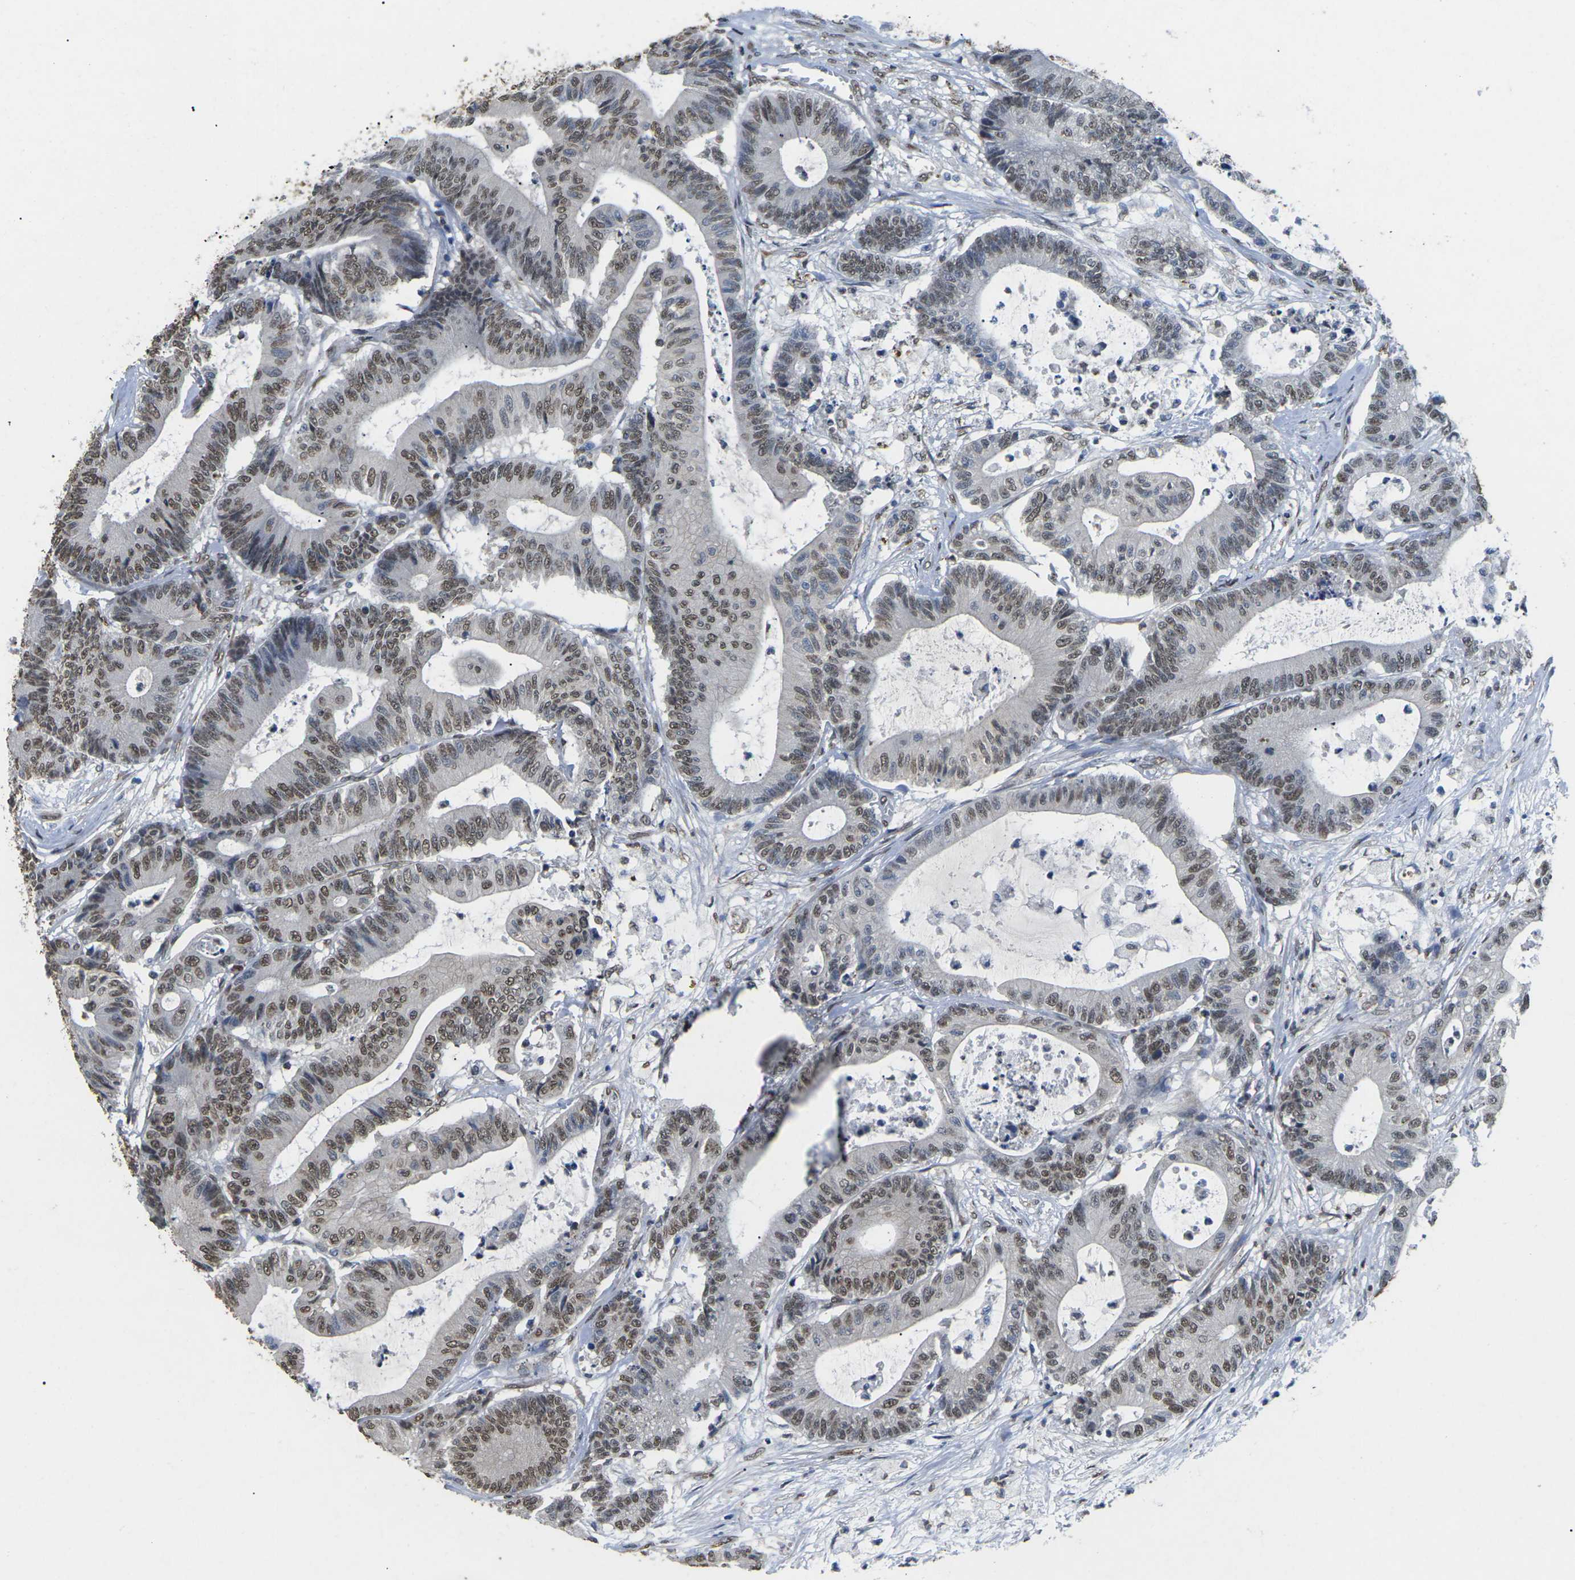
{"staining": {"intensity": "moderate", "quantity": "25%-75%", "location": "nuclear"}, "tissue": "colorectal cancer", "cell_type": "Tumor cells", "image_type": "cancer", "snomed": [{"axis": "morphology", "description": "Adenocarcinoma, NOS"}, {"axis": "topography", "description": "Colon"}], "caption": "Colorectal cancer was stained to show a protein in brown. There is medium levels of moderate nuclear expression in approximately 25%-75% of tumor cells.", "gene": "SCNN1B", "patient": {"sex": "female", "age": 84}}